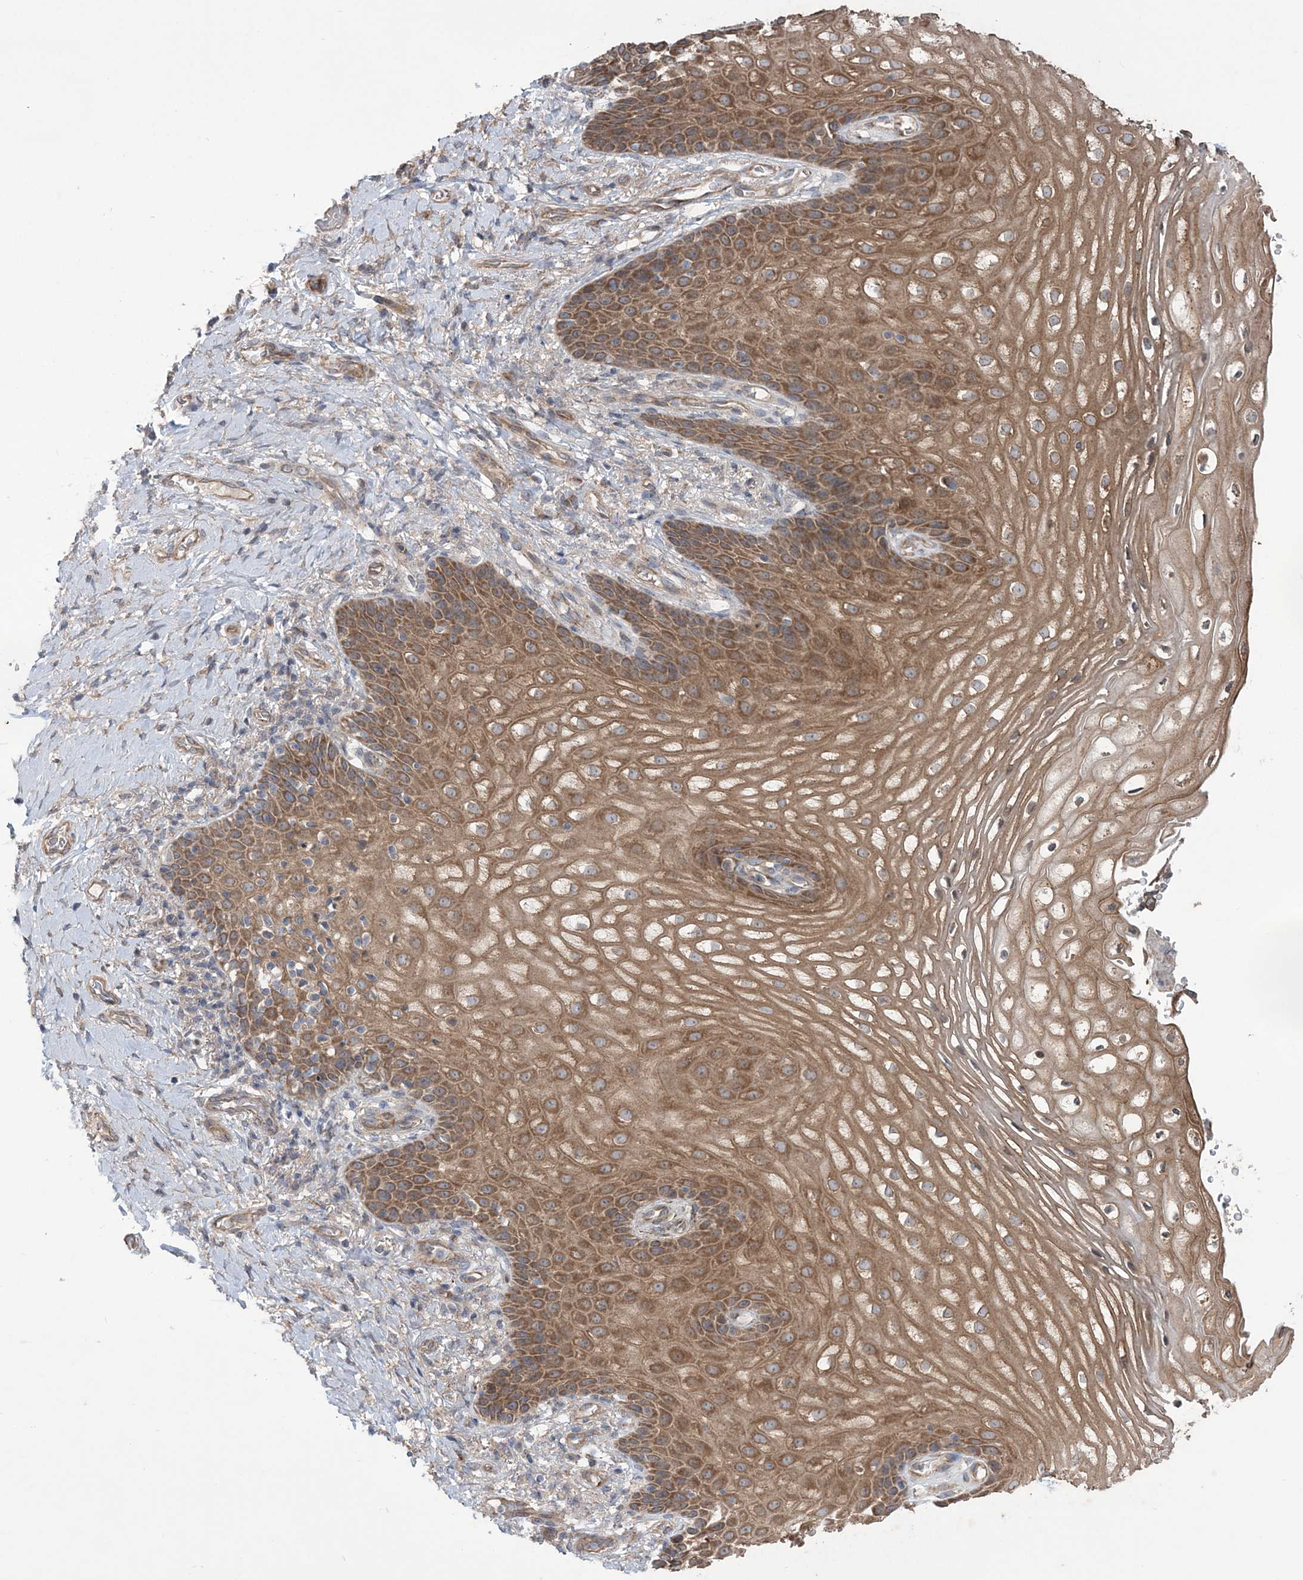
{"staining": {"intensity": "moderate", "quantity": ">75%", "location": "cytoplasmic/membranous"}, "tissue": "vagina", "cell_type": "Squamous epithelial cells", "image_type": "normal", "snomed": [{"axis": "morphology", "description": "Normal tissue, NOS"}, {"axis": "topography", "description": "Vagina"}], "caption": "The micrograph displays immunohistochemical staining of unremarkable vagina. There is moderate cytoplasmic/membranous expression is seen in approximately >75% of squamous epithelial cells.", "gene": "MTRF1L", "patient": {"sex": "female", "age": 60}}